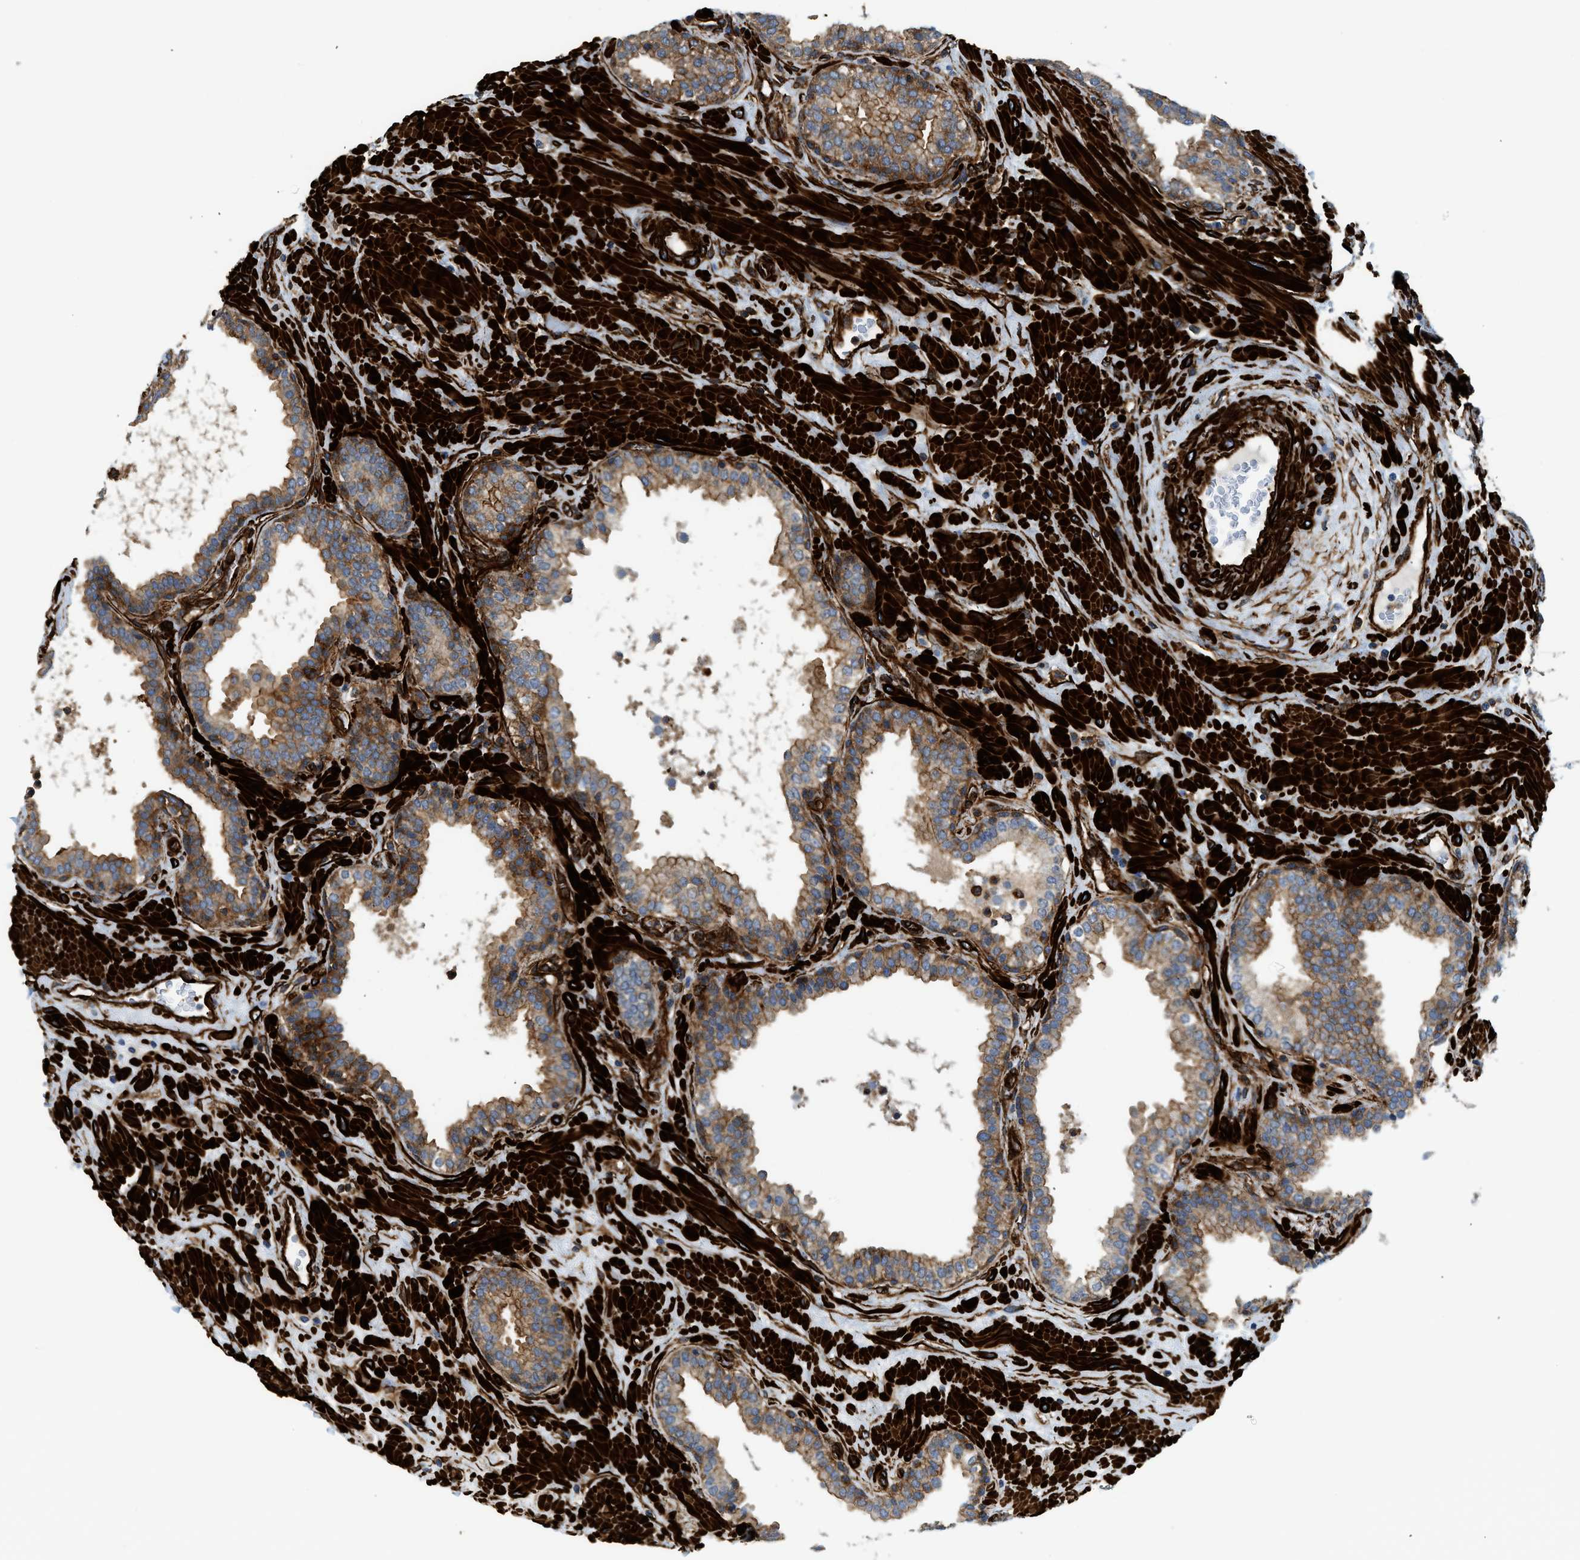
{"staining": {"intensity": "moderate", "quantity": "25%-75%", "location": "cytoplasmic/membranous"}, "tissue": "prostate", "cell_type": "Glandular cells", "image_type": "normal", "snomed": [{"axis": "morphology", "description": "Normal tissue, NOS"}, {"axis": "topography", "description": "Prostate"}], "caption": "DAB (3,3'-diaminobenzidine) immunohistochemical staining of unremarkable human prostate reveals moderate cytoplasmic/membranous protein staining in about 25%-75% of glandular cells. The protein of interest is shown in brown color, while the nuclei are stained blue.", "gene": "HIP1", "patient": {"sex": "male", "age": 51}}